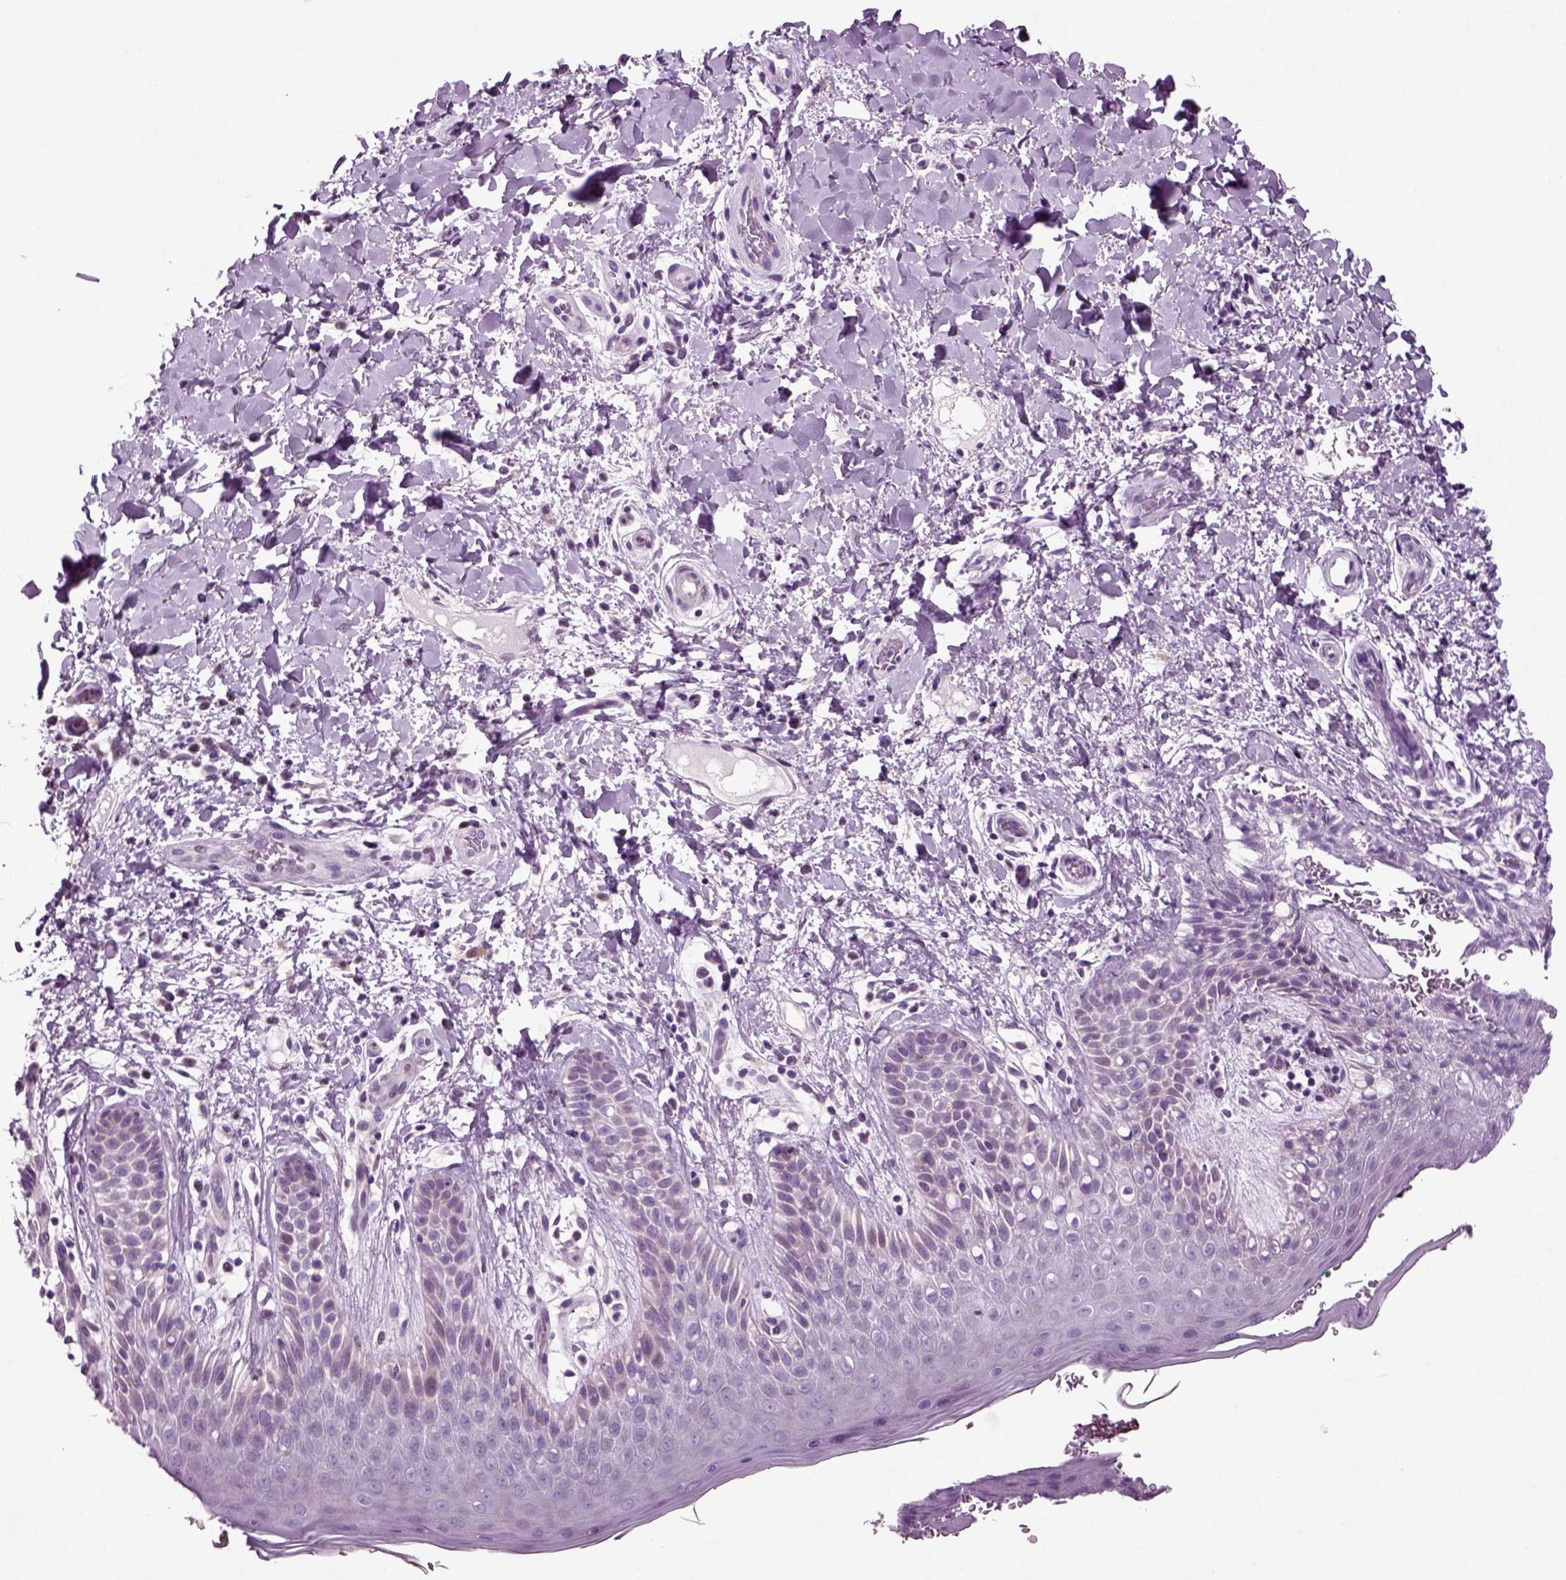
{"staining": {"intensity": "negative", "quantity": "none", "location": "none"}, "tissue": "skin", "cell_type": "Epidermal cells", "image_type": "normal", "snomed": [{"axis": "morphology", "description": "Normal tissue, NOS"}, {"axis": "topography", "description": "Anal"}], "caption": "A high-resolution image shows immunohistochemistry staining of normal skin, which reveals no significant expression in epidermal cells.", "gene": "ARID3A", "patient": {"sex": "male", "age": 36}}